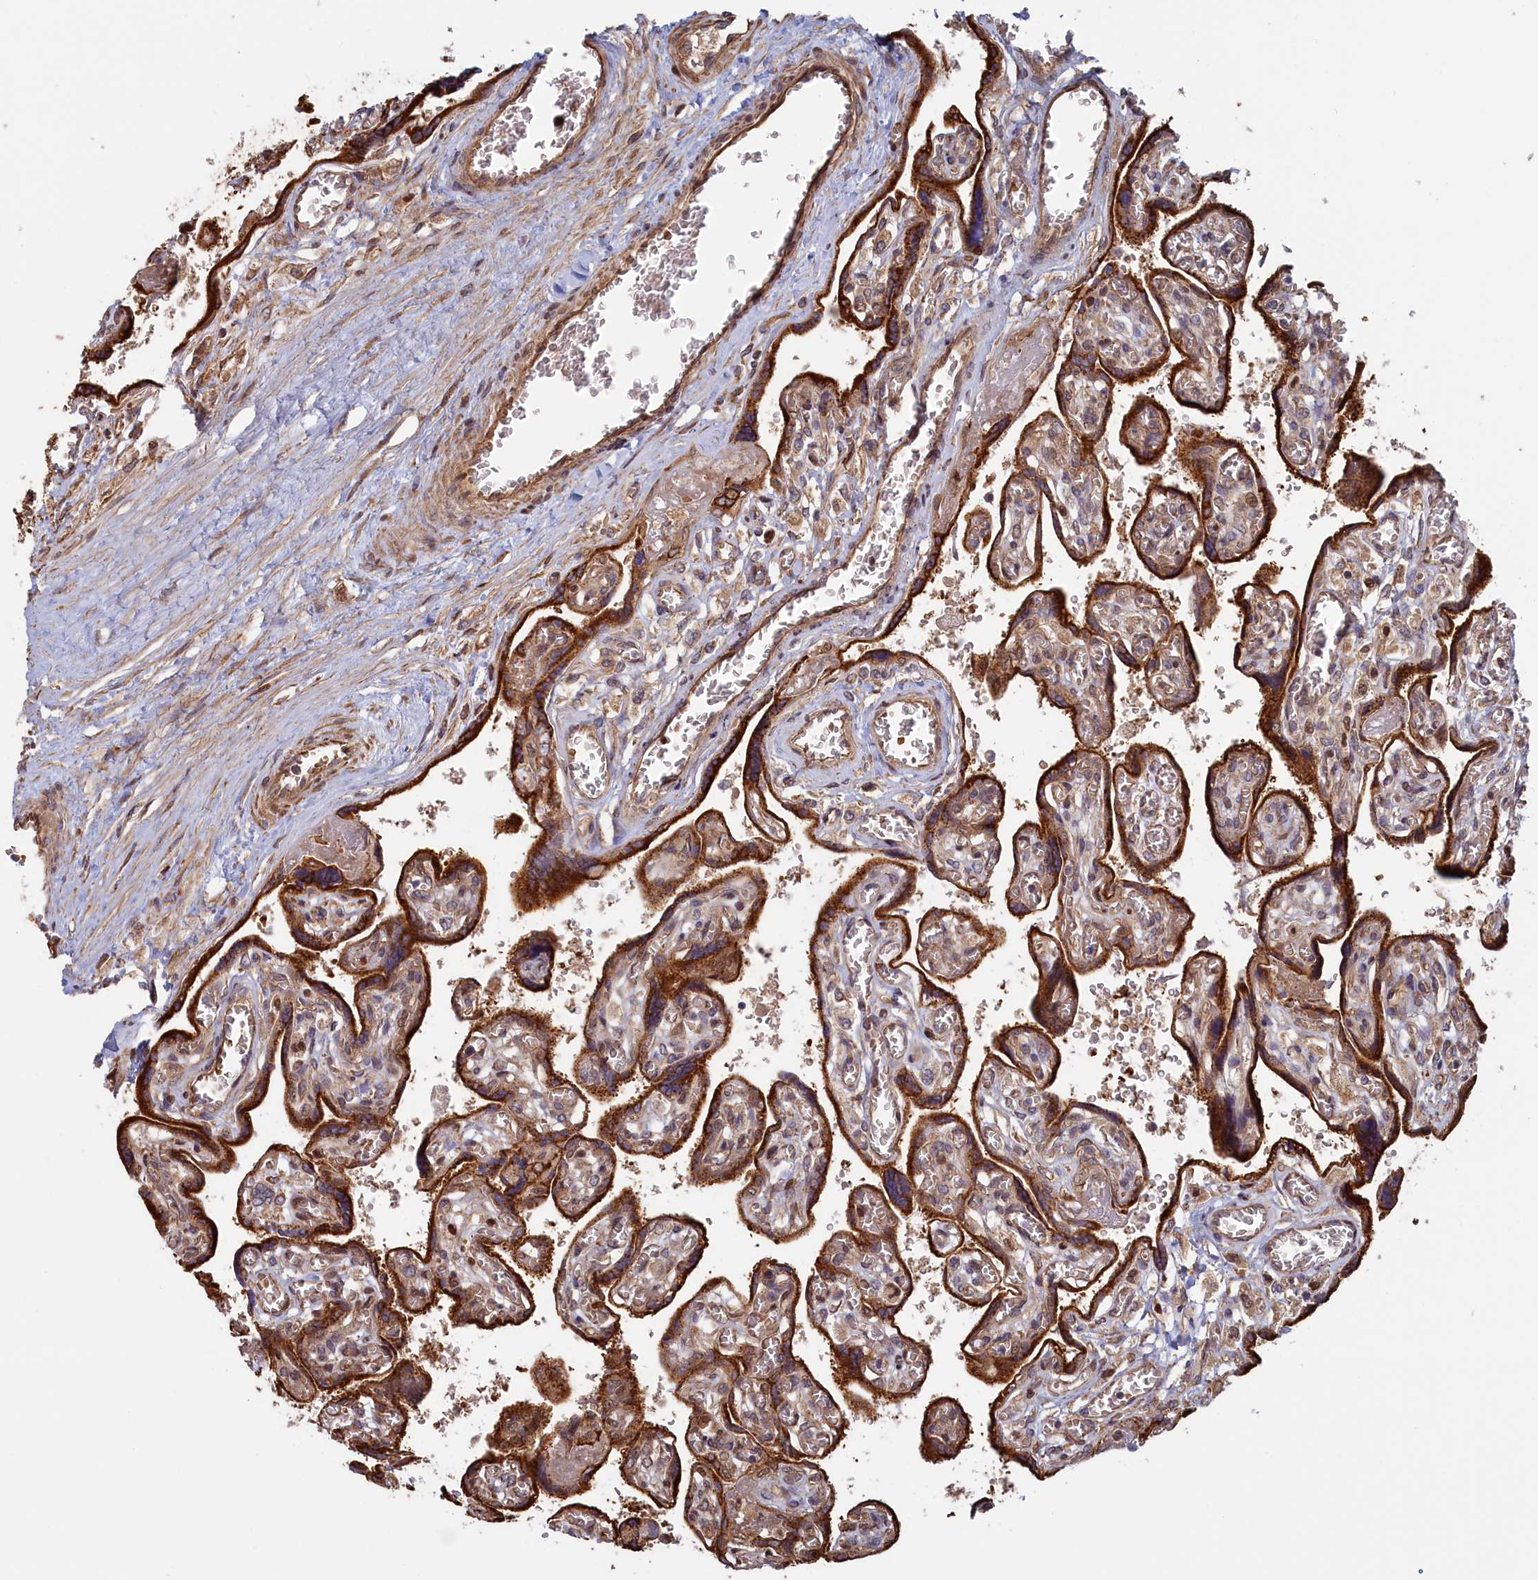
{"staining": {"intensity": "strong", "quantity": ">75%", "location": "cytoplasmic/membranous"}, "tissue": "placenta", "cell_type": "Trophoblastic cells", "image_type": "normal", "snomed": [{"axis": "morphology", "description": "Normal tissue, NOS"}, {"axis": "topography", "description": "Placenta"}], "caption": "Human placenta stained with a brown dye shows strong cytoplasmic/membranous positive expression in approximately >75% of trophoblastic cells.", "gene": "RILPL1", "patient": {"sex": "female", "age": 39}}